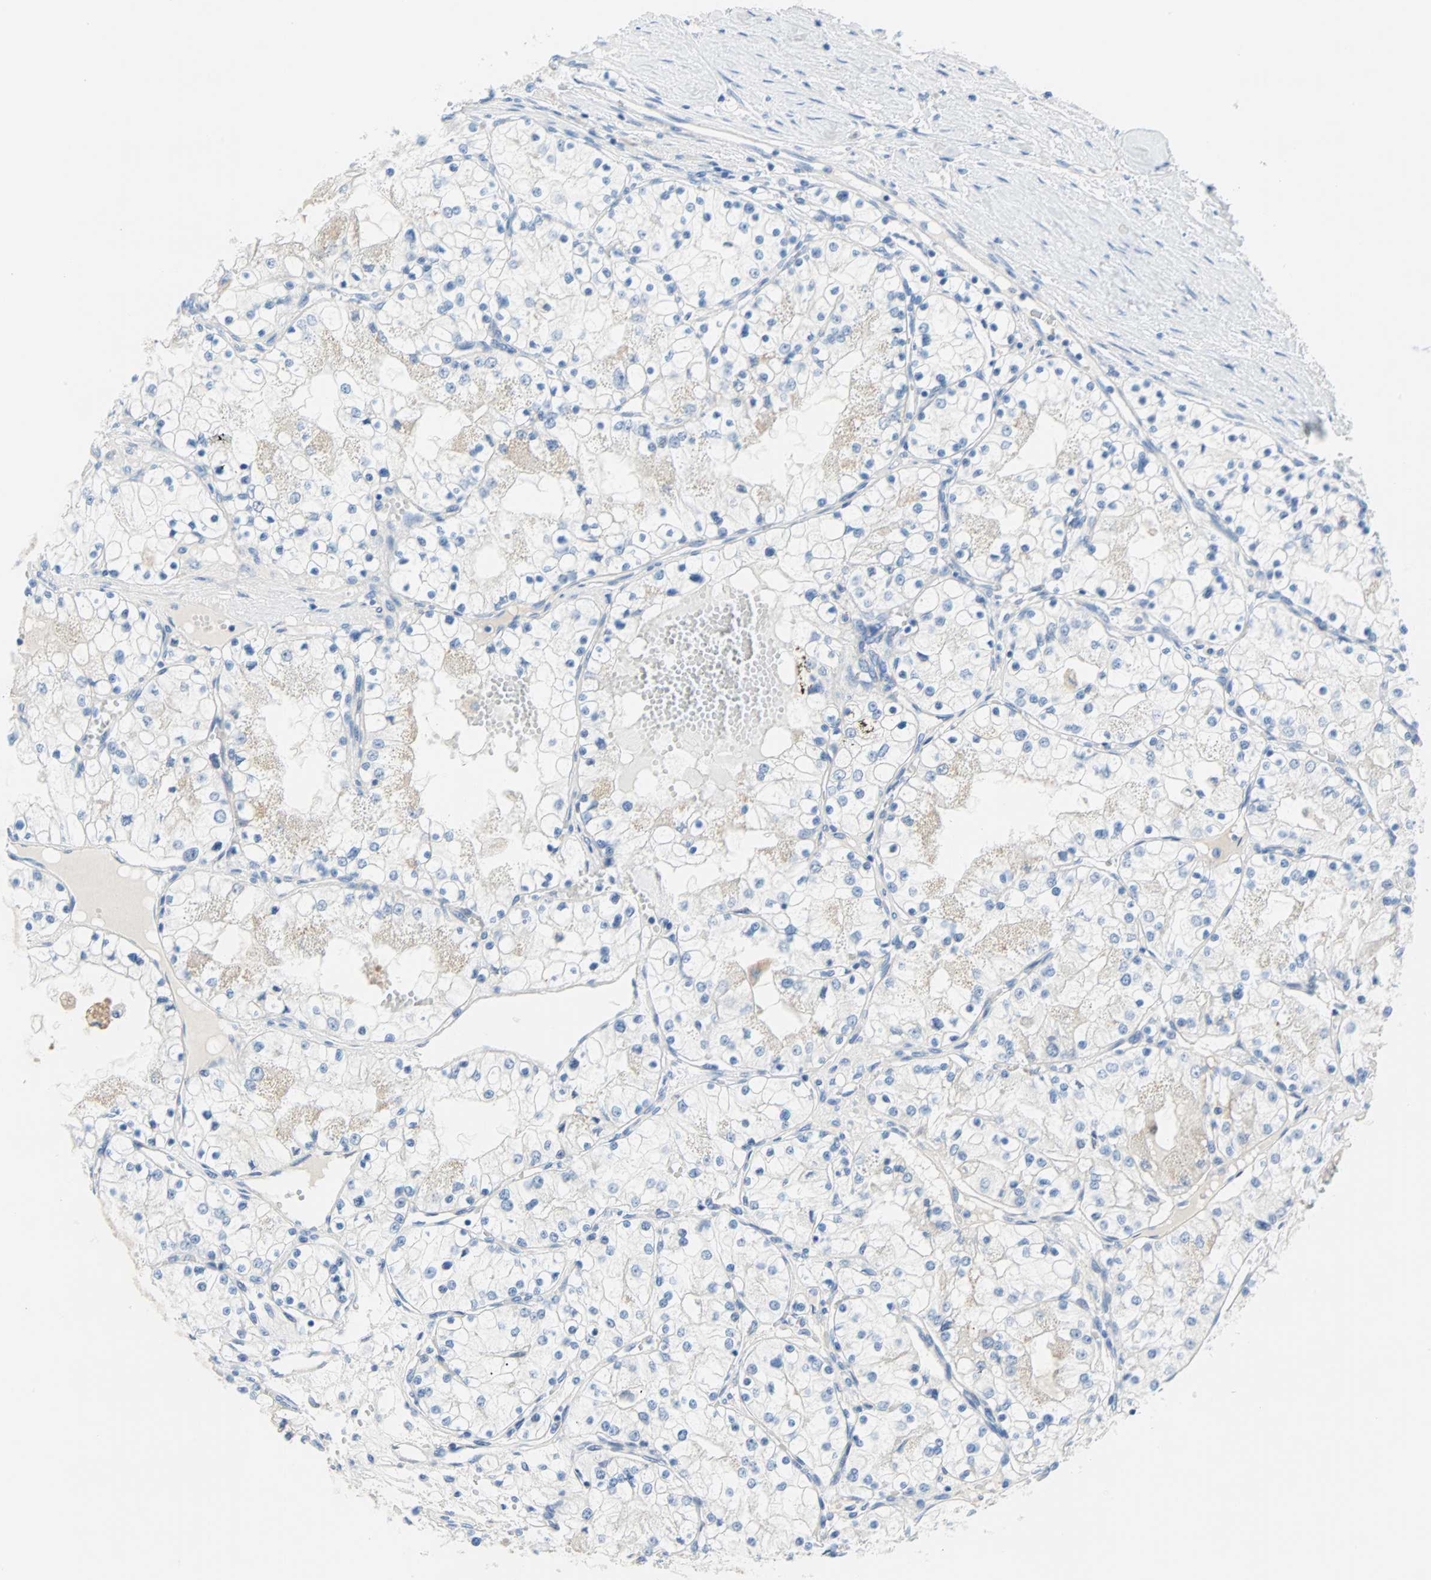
{"staining": {"intensity": "negative", "quantity": "none", "location": "none"}, "tissue": "renal cancer", "cell_type": "Tumor cells", "image_type": "cancer", "snomed": [{"axis": "morphology", "description": "Adenocarcinoma, NOS"}, {"axis": "topography", "description": "Kidney"}], "caption": "Protein analysis of adenocarcinoma (renal) shows no significant expression in tumor cells.", "gene": "PDPN", "patient": {"sex": "male", "age": 68}}